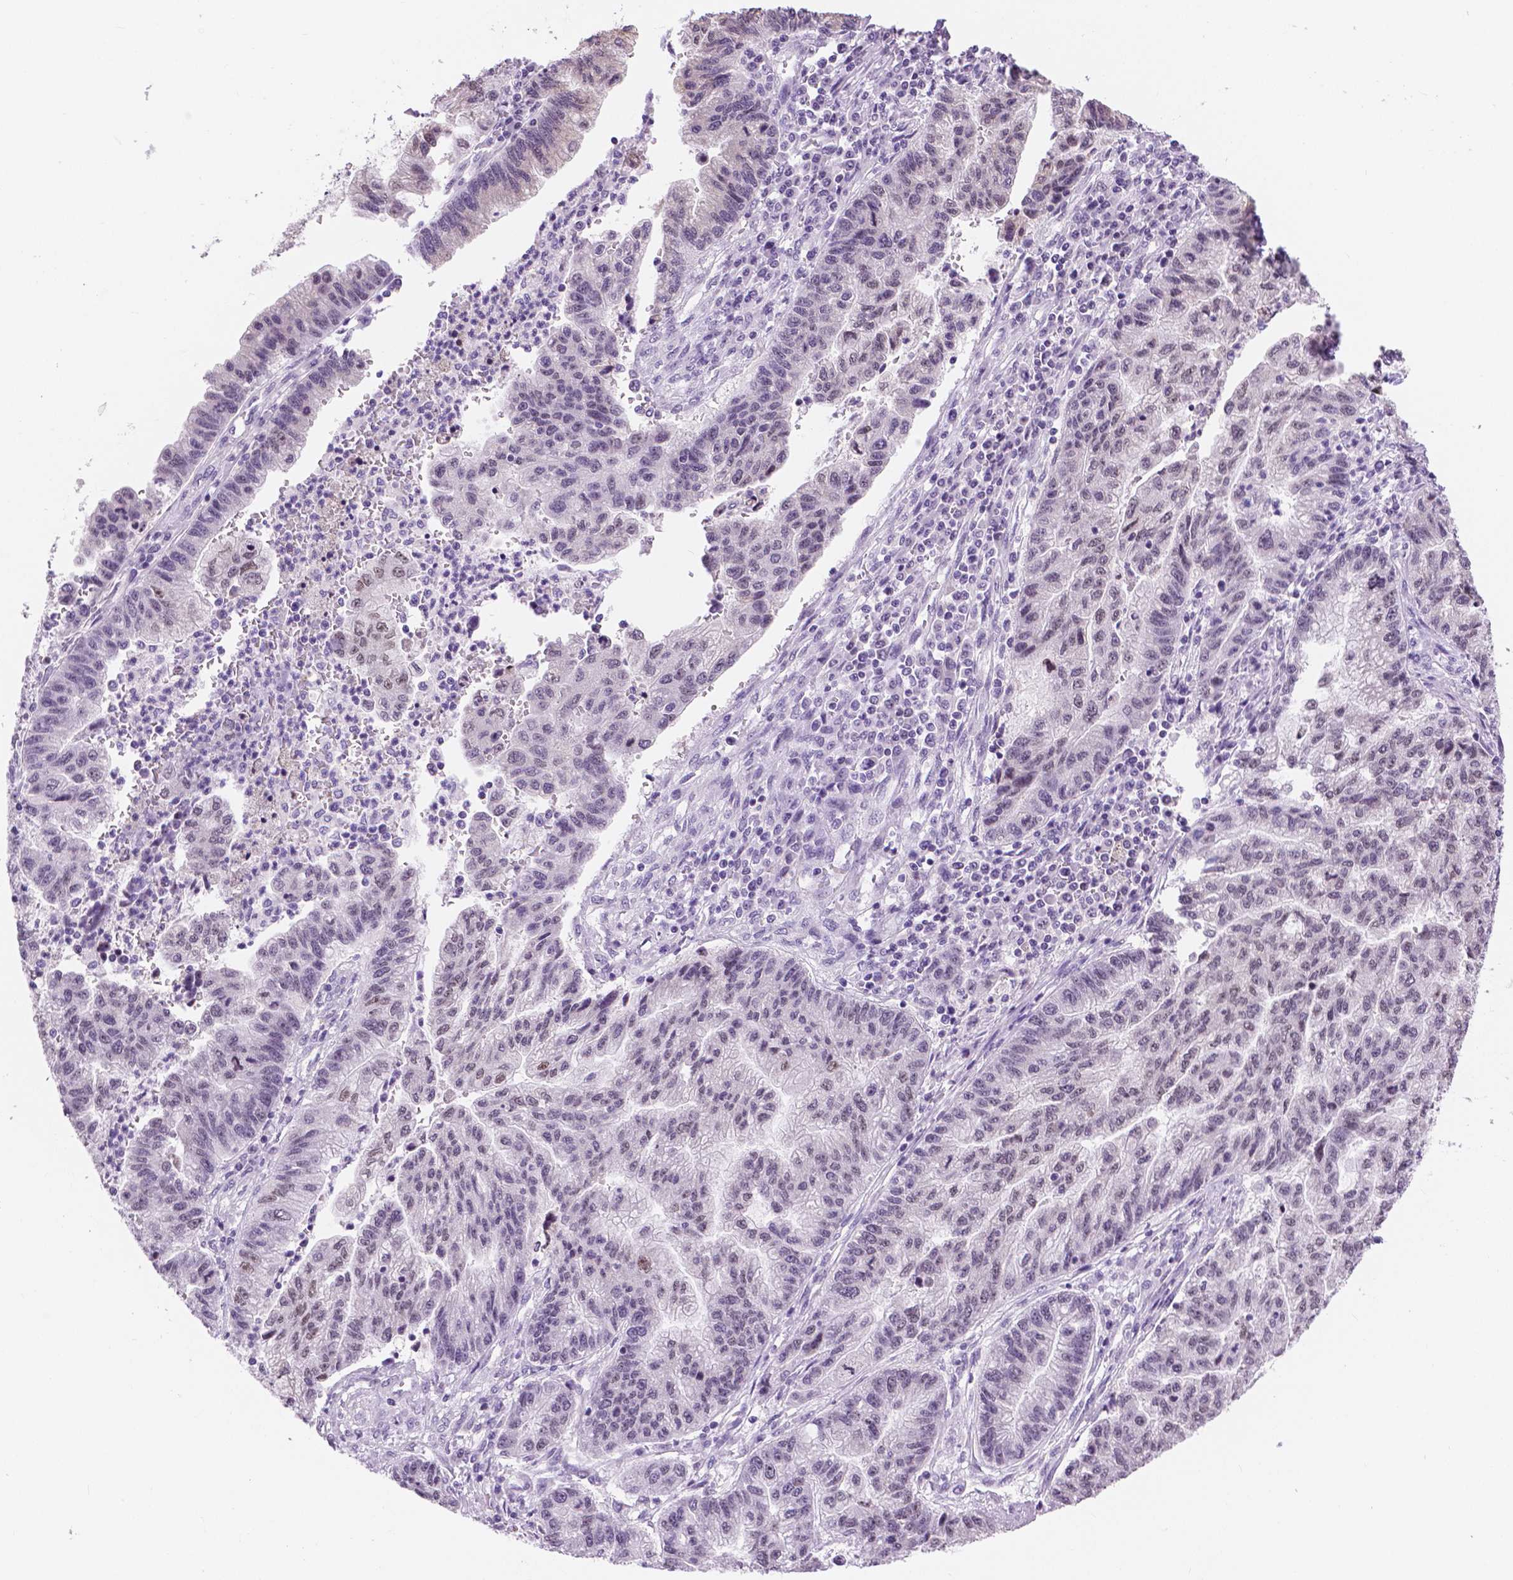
{"staining": {"intensity": "weak", "quantity": "25%-75%", "location": "nuclear"}, "tissue": "stomach cancer", "cell_type": "Tumor cells", "image_type": "cancer", "snomed": [{"axis": "morphology", "description": "Adenocarcinoma, NOS"}, {"axis": "topography", "description": "Stomach"}], "caption": "A micrograph of human stomach cancer stained for a protein demonstrates weak nuclear brown staining in tumor cells.", "gene": "NHP2", "patient": {"sex": "male", "age": 83}}